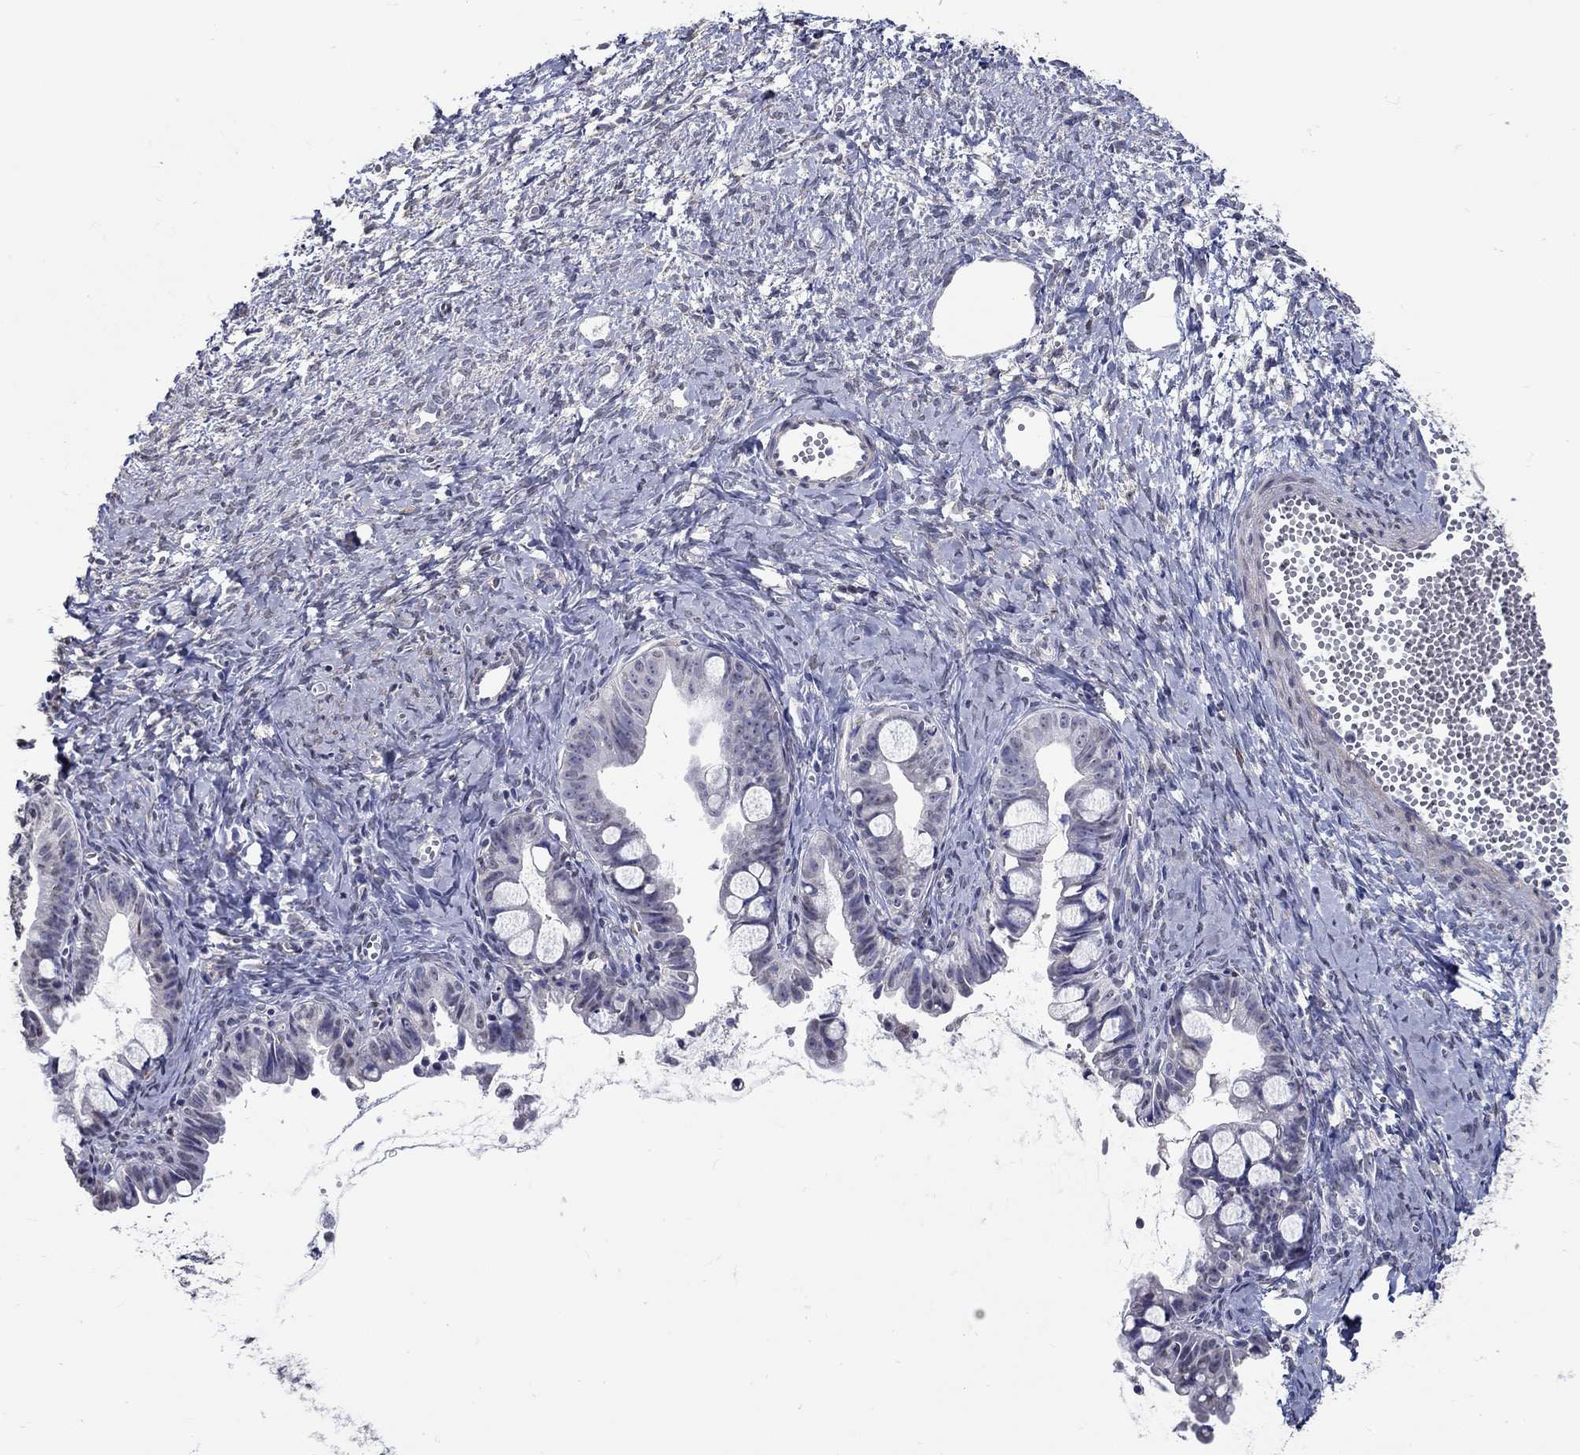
{"staining": {"intensity": "negative", "quantity": "none", "location": "none"}, "tissue": "ovarian cancer", "cell_type": "Tumor cells", "image_type": "cancer", "snomed": [{"axis": "morphology", "description": "Cystadenocarcinoma, mucinous, NOS"}, {"axis": "topography", "description": "Ovary"}], "caption": "An IHC image of mucinous cystadenocarcinoma (ovarian) is shown. There is no staining in tumor cells of mucinous cystadenocarcinoma (ovarian).", "gene": "PDE1B", "patient": {"sex": "female", "age": 63}}